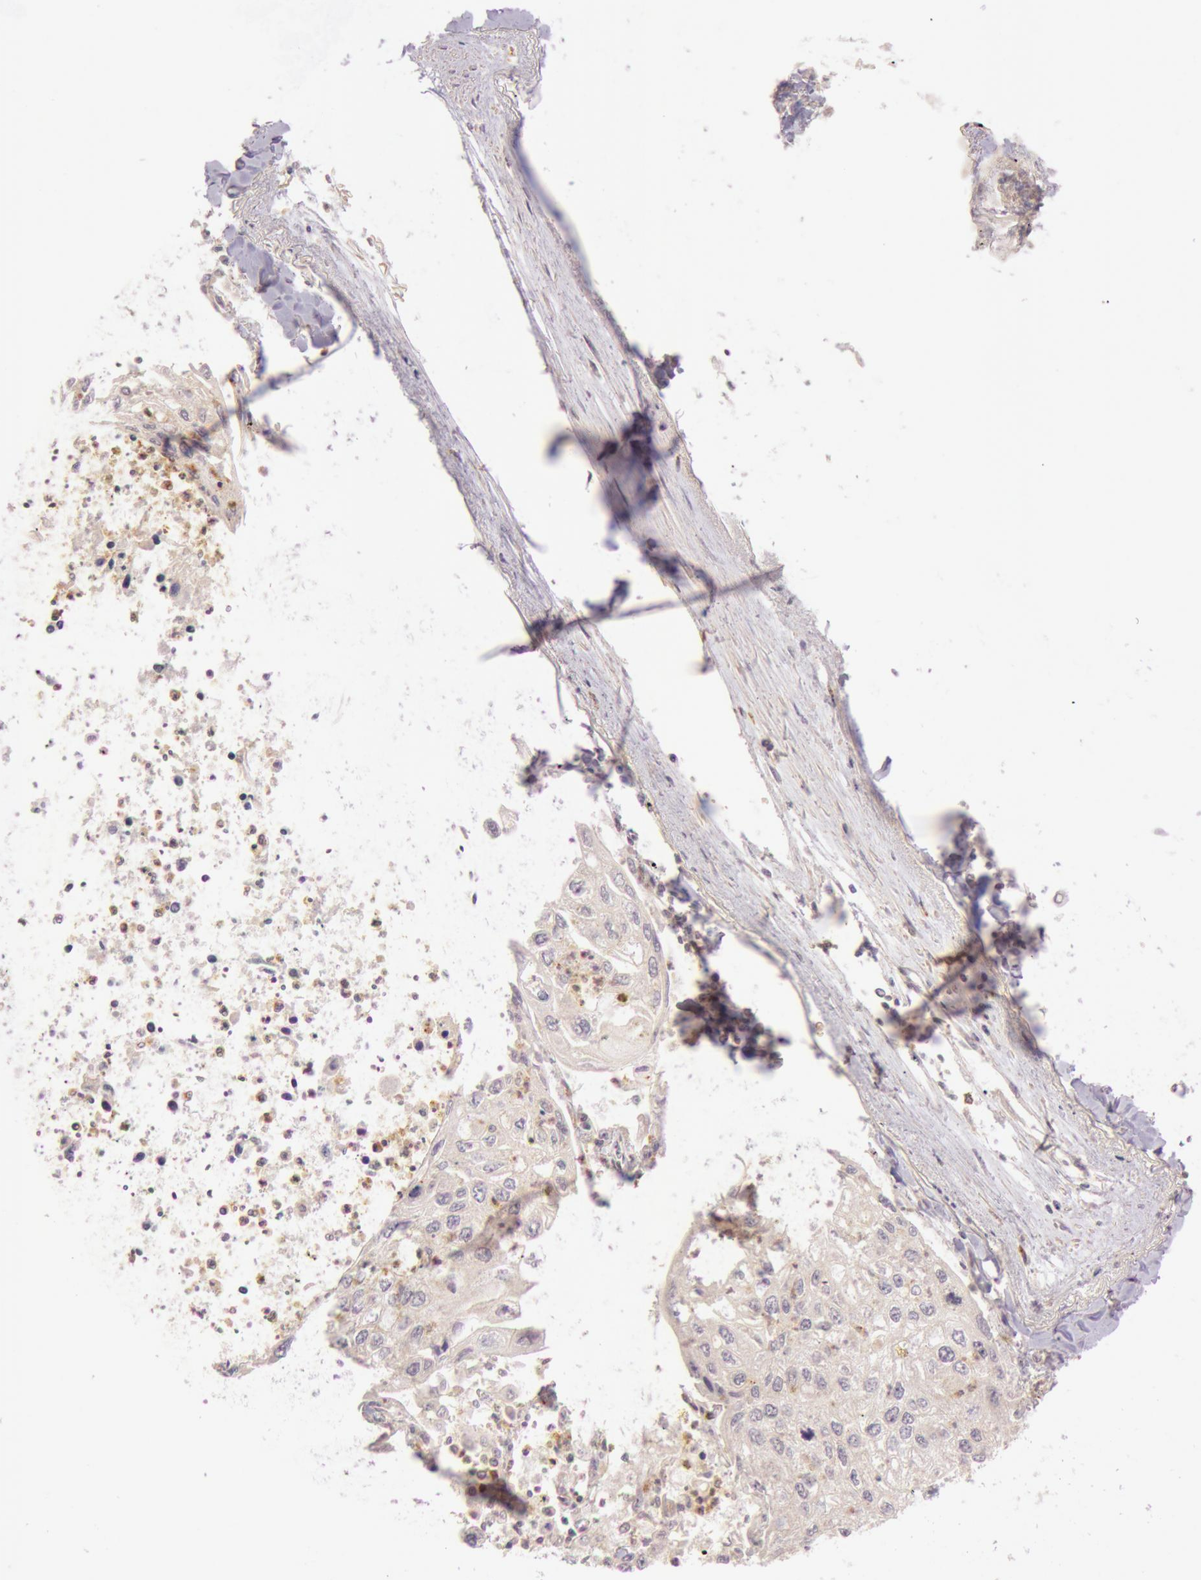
{"staining": {"intensity": "weak", "quantity": ">75%", "location": "cytoplasmic/membranous"}, "tissue": "lung cancer", "cell_type": "Tumor cells", "image_type": "cancer", "snomed": [{"axis": "morphology", "description": "Squamous cell carcinoma, NOS"}, {"axis": "topography", "description": "Lung"}], "caption": "Protein expression analysis of human lung cancer reveals weak cytoplasmic/membranous expression in about >75% of tumor cells.", "gene": "ATG2B", "patient": {"sex": "male", "age": 75}}